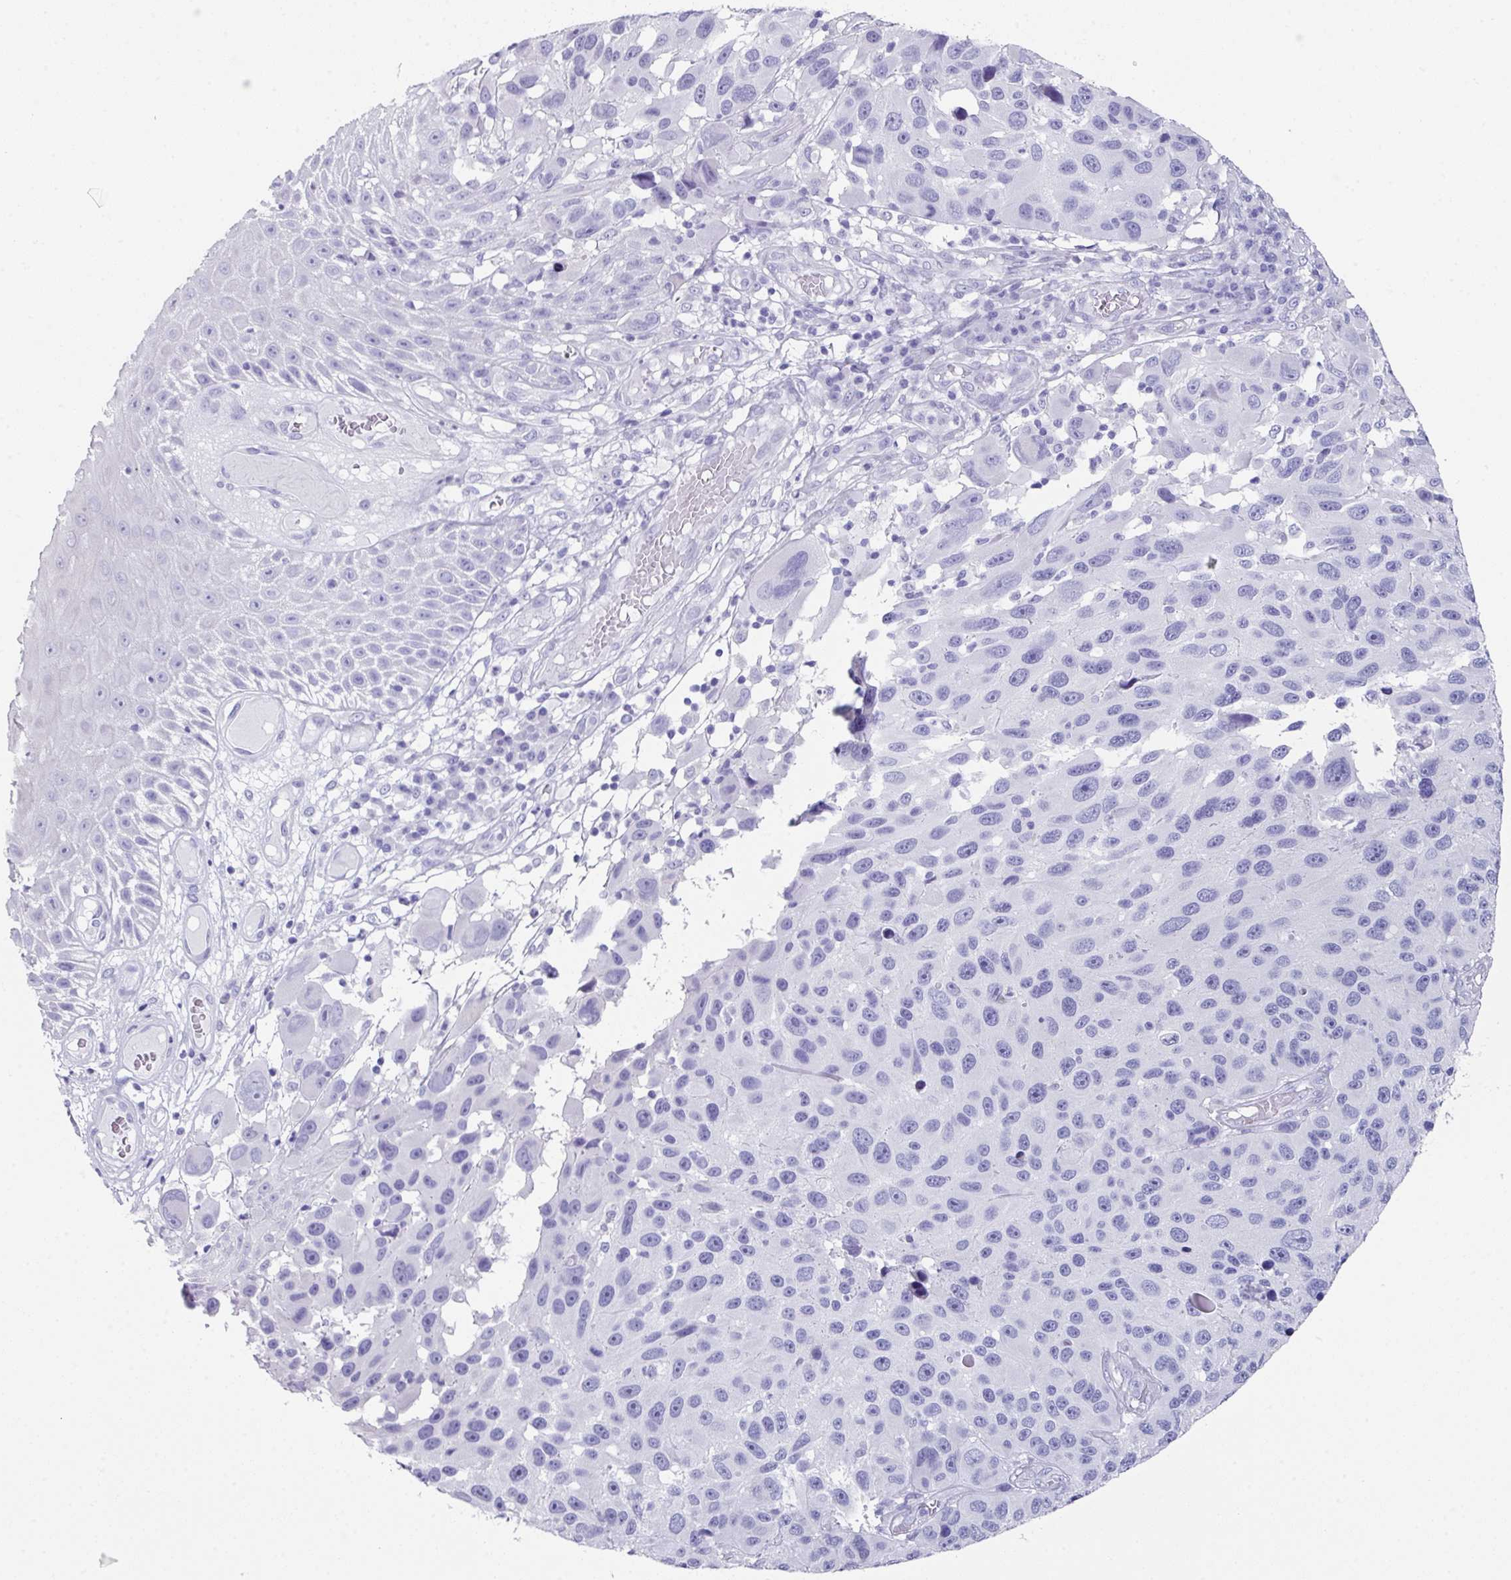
{"staining": {"intensity": "negative", "quantity": "none", "location": "none"}, "tissue": "melanoma", "cell_type": "Tumor cells", "image_type": "cancer", "snomed": [{"axis": "morphology", "description": "Malignant melanoma, NOS"}, {"axis": "topography", "description": "Skin"}], "caption": "Immunohistochemical staining of malignant melanoma displays no significant expression in tumor cells.", "gene": "PEX10", "patient": {"sex": "male", "age": 53}}